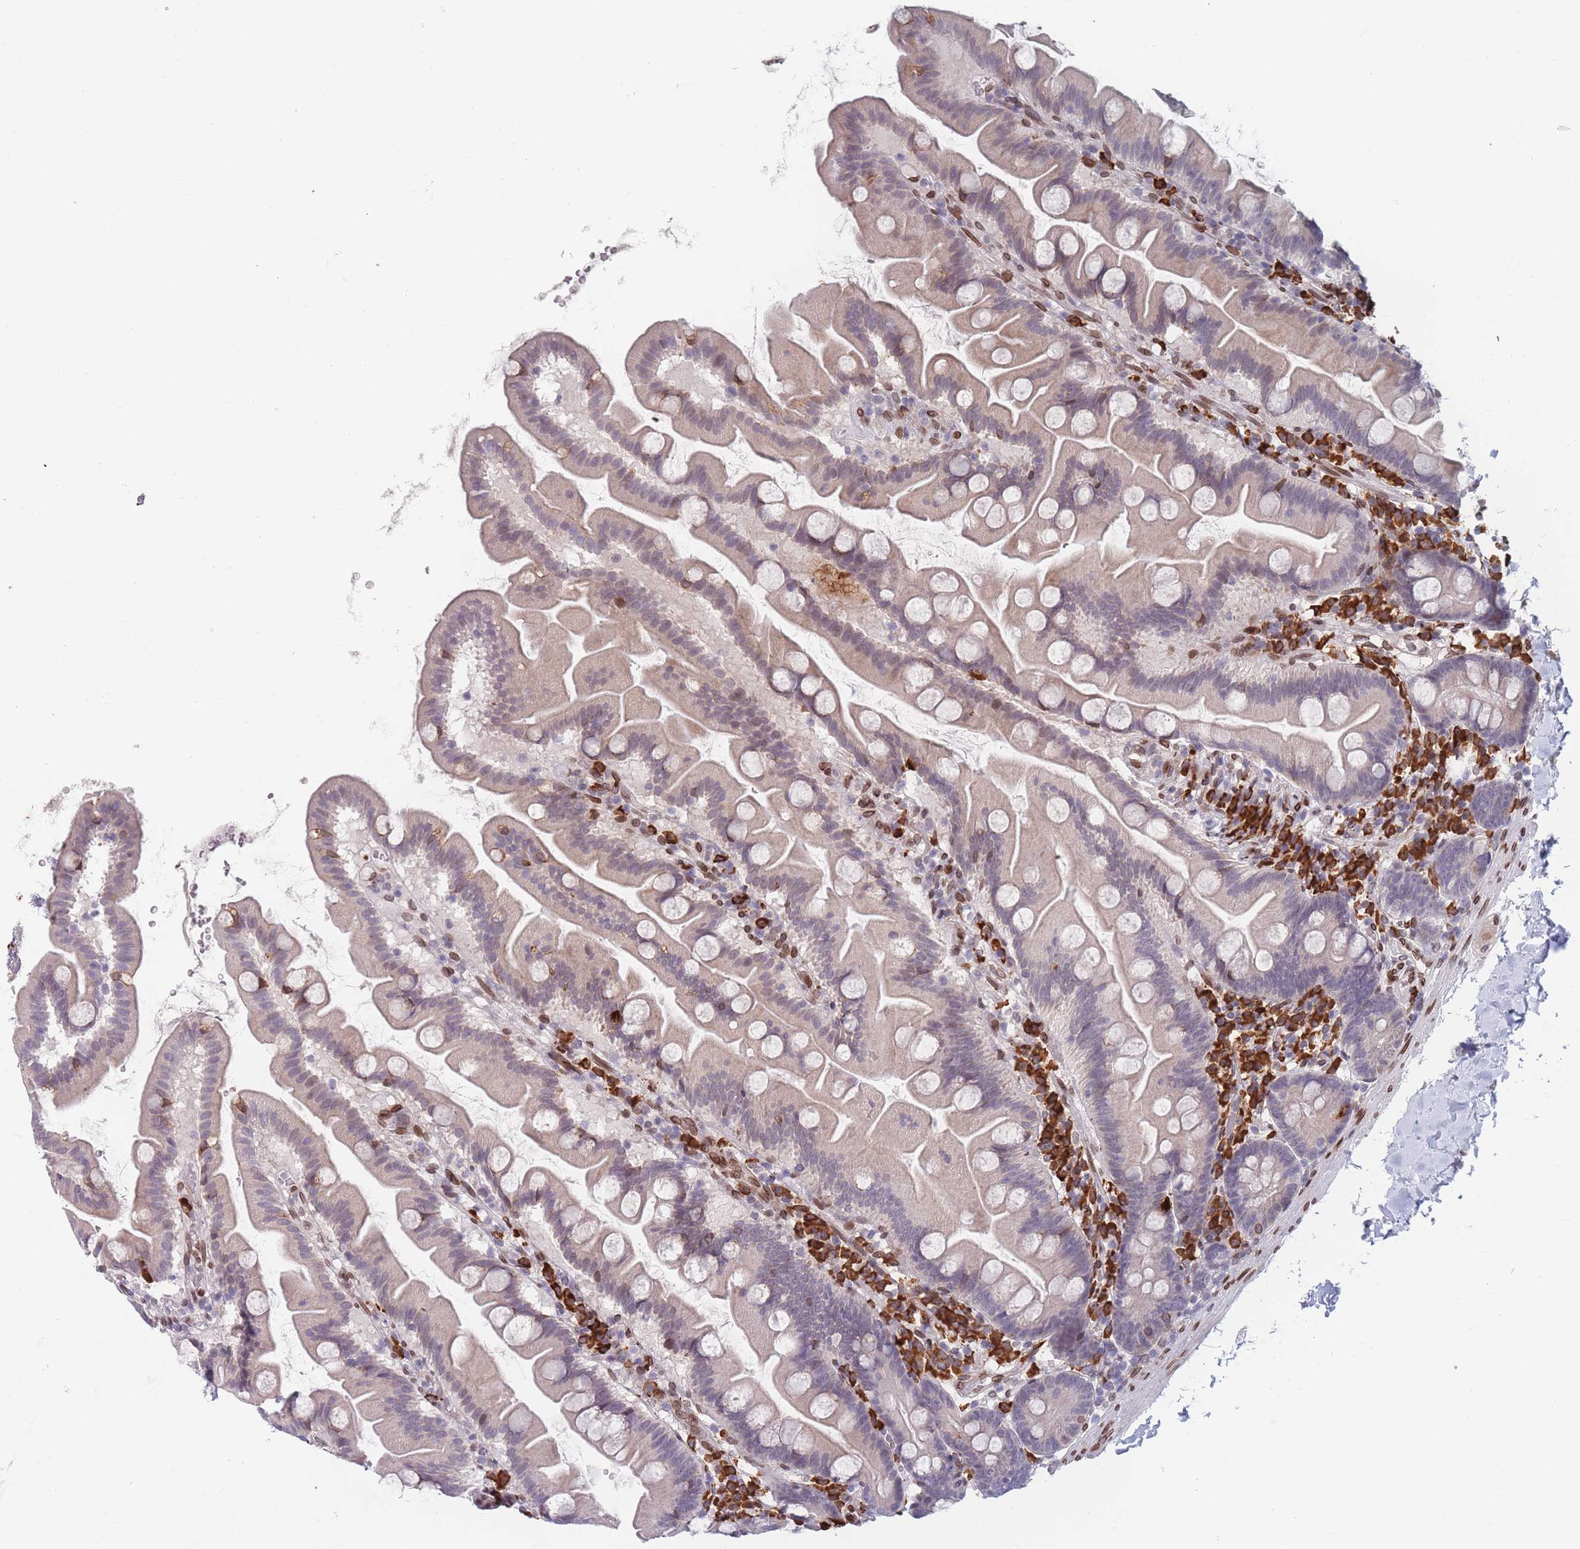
{"staining": {"intensity": "weak", "quantity": "25%-75%", "location": "cytoplasmic/membranous,nuclear"}, "tissue": "small intestine", "cell_type": "Glandular cells", "image_type": "normal", "snomed": [{"axis": "morphology", "description": "Normal tissue, NOS"}, {"axis": "topography", "description": "Small intestine"}], "caption": "Immunohistochemical staining of normal small intestine shows 25%-75% levels of weak cytoplasmic/membranous,nuclear protein positivity in about 25%-75% of glandular cells.", "gene": "ZBTB1", "patient": {"sex": "female", "age": 68}}